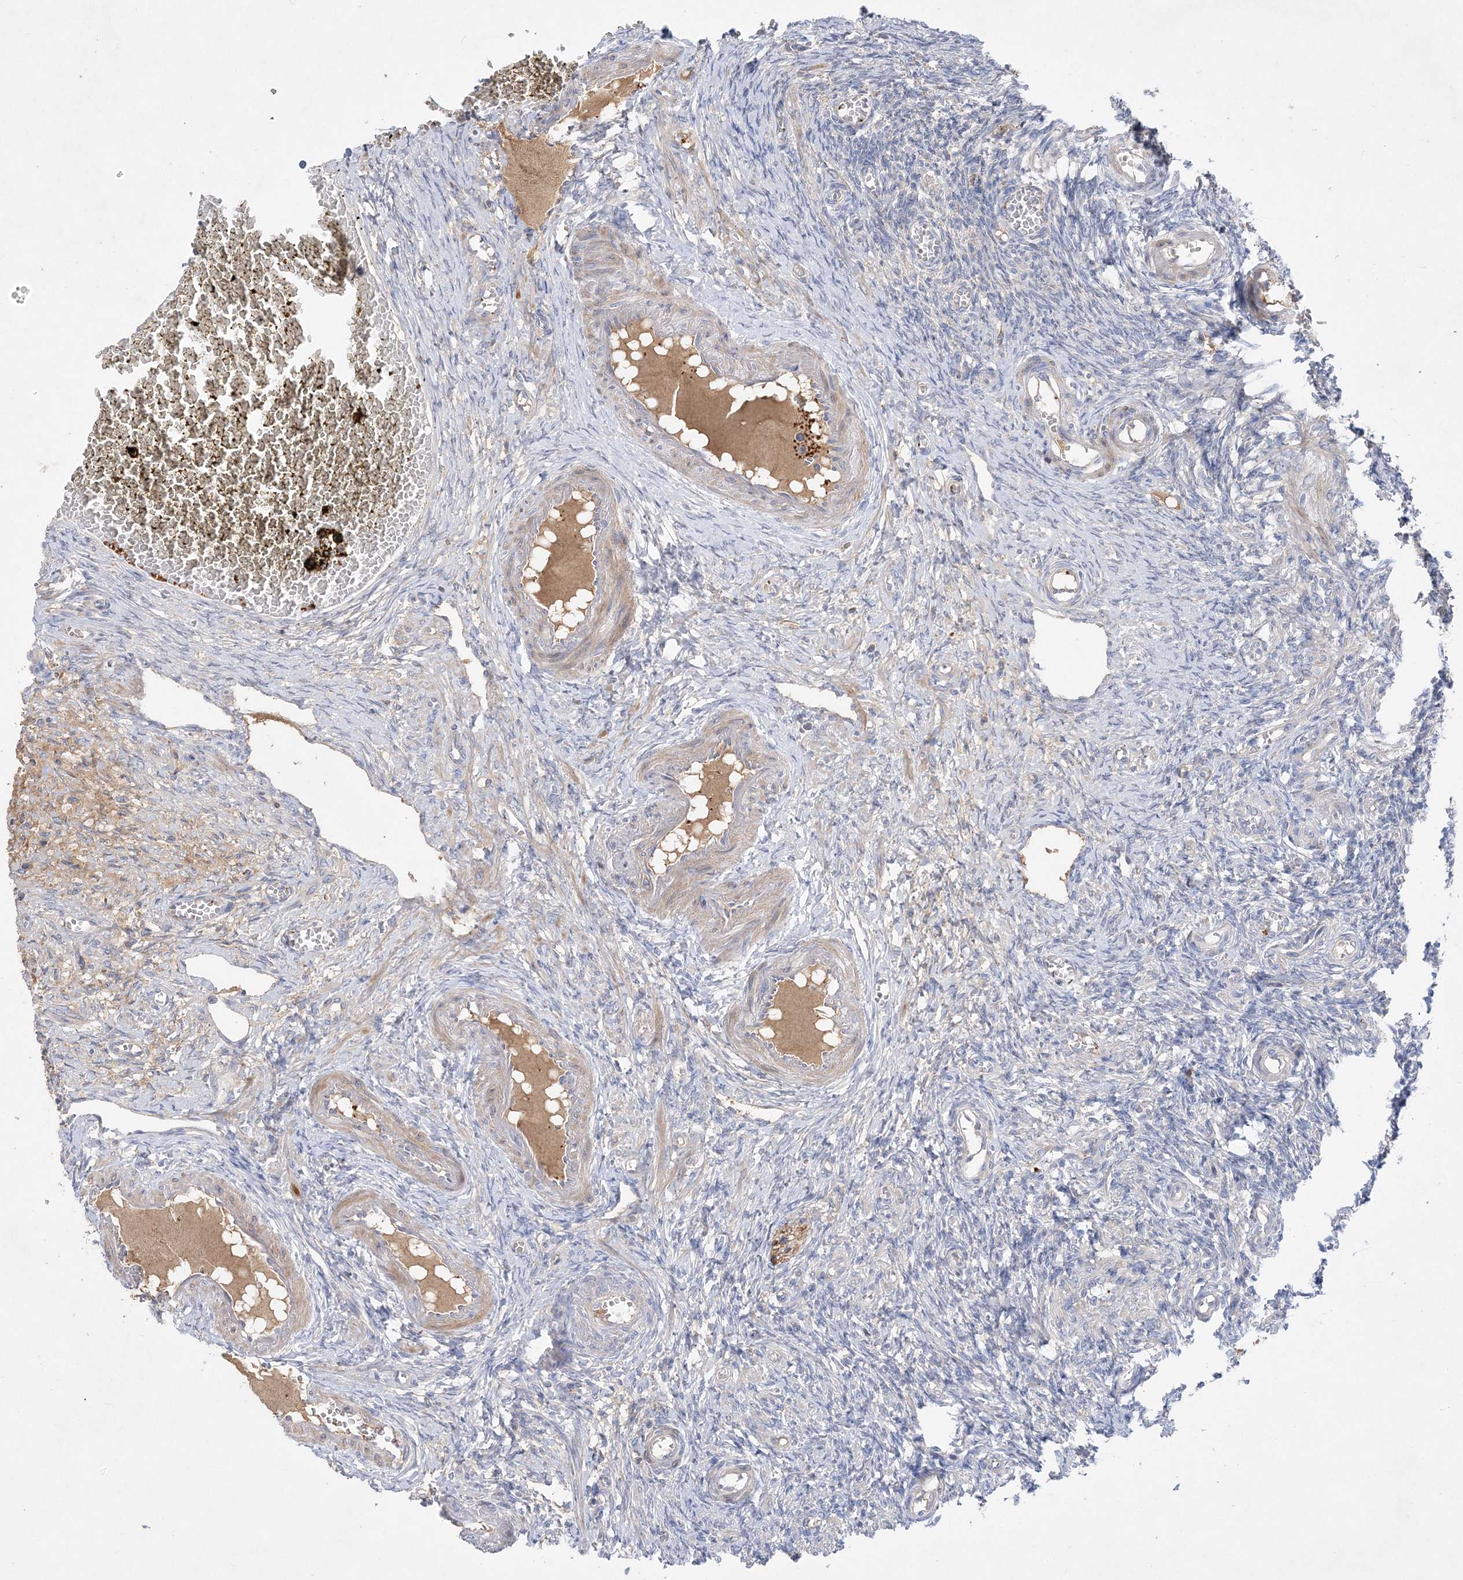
{"staining": {"intensity": "negative", "quantity": "none", "location": "none"}, "tissue": "ovary", "cell_type": "Ovarian stroma cells", "image_type": "normal", "snomed": [{"axis": "morphology", "description": "Normal tissue, NOS"}, {"axis": "topography", "description": "Ovary"}], "caption": "DAB immunohistochemical staining of unremarkable ovary exhibits no significant staining in ovarian stroma cells. The staining was performed using DAB to visualize the protein expression in brown, while the nuclei were stained in blue with hematoxylin (Magnification: 20x).", "gene": "ADCK2", "patient": {"sex": "female", "age": 27}}